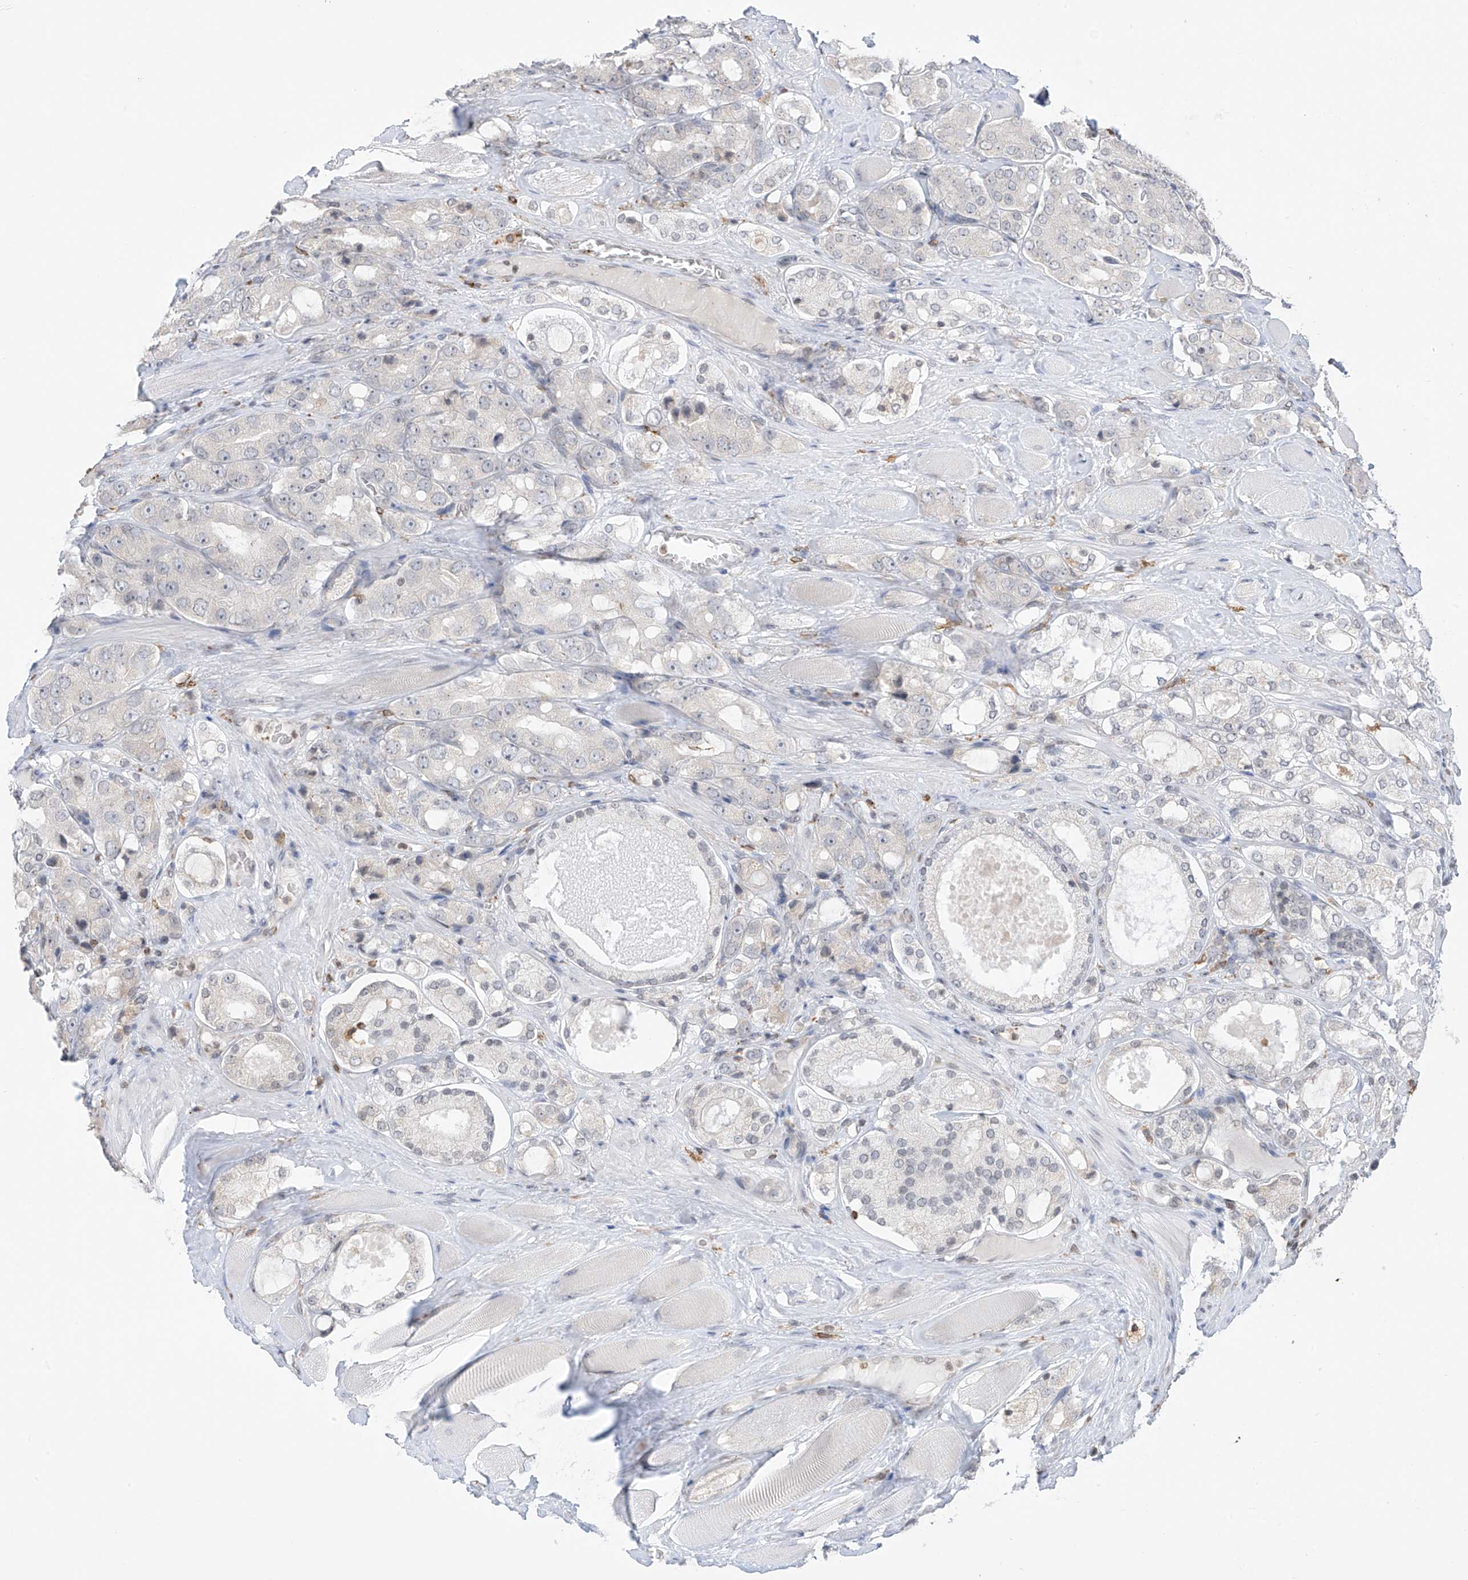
{"staining": {"intensity": "negative", "quantity": "none", "location": "none"}, "tissue": "prostate cancer", "cell_type": "Tumor cells", "image_type": "cancer", "snomed": [{"axis": "morphology", "description": "Adenocarcinoma, High grade"}, {"axis": "topography", "description": "Prostate"}], "caption": "Prostate cancer (adenocarcinoma (high-grade)) was stained to show a protein in brown. There is no significant staining in tumor cells.", "gene": "TBXAS1", "patient": {"sex": "male", "age": 65}}